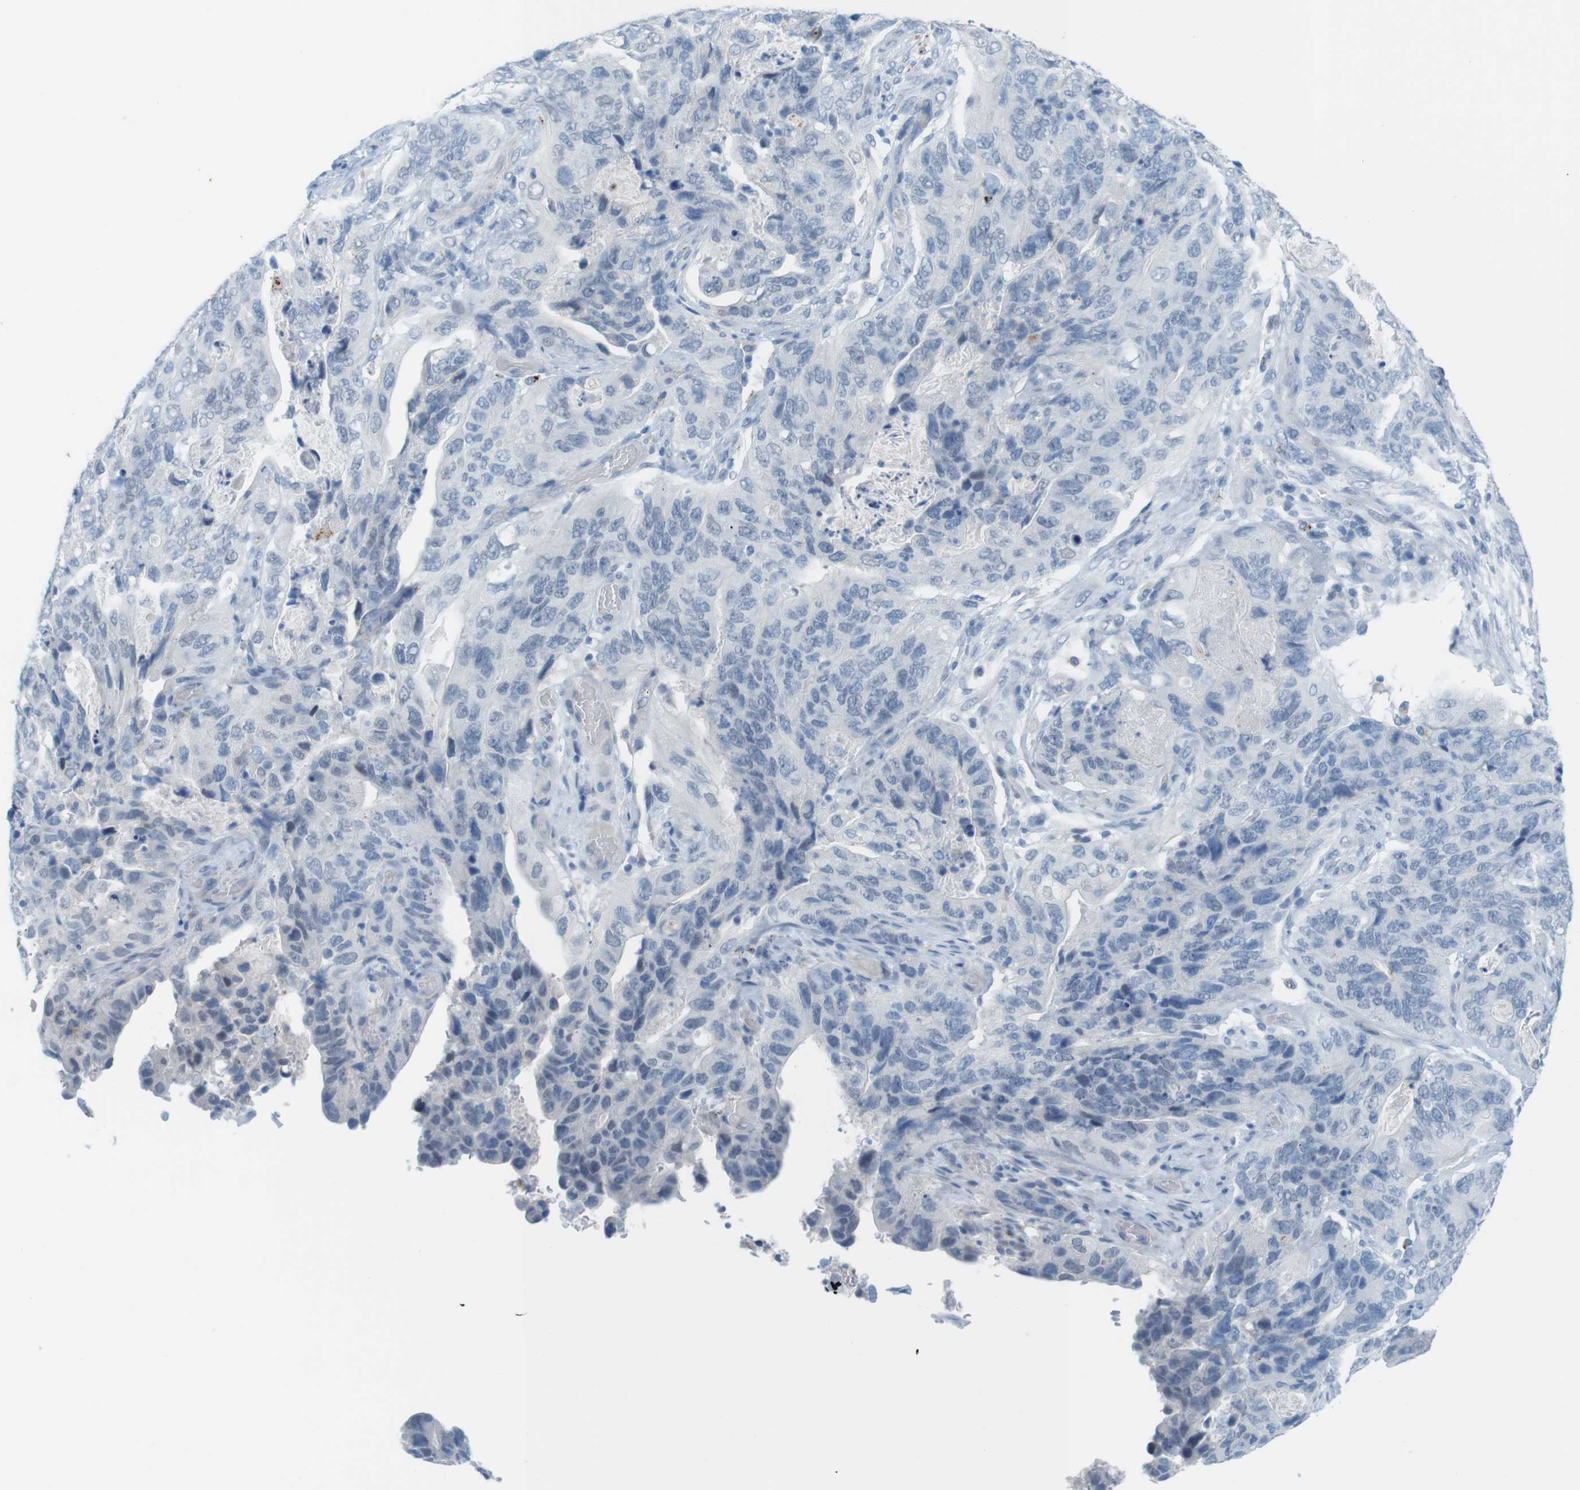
{"staining": {"intensity": "negative", "quantity": "none", "location": "none"}, "tissue": "stomach cancer", "cell_type": "Tumor cells", "image_type": "cancer", "snomed": [{"axis": "morphology", "description": "Adenocarcinoma, NOS"}, {"axis": "topography", "description": "Stomach"}], "caption": "Human stomach cancer (adenocarcinoma) stained for a protein using immunohistochemistry exhibits no expression in tumor cells.", "gene": "YIPF1", "patient": {"sex": "female", "age": 89}}